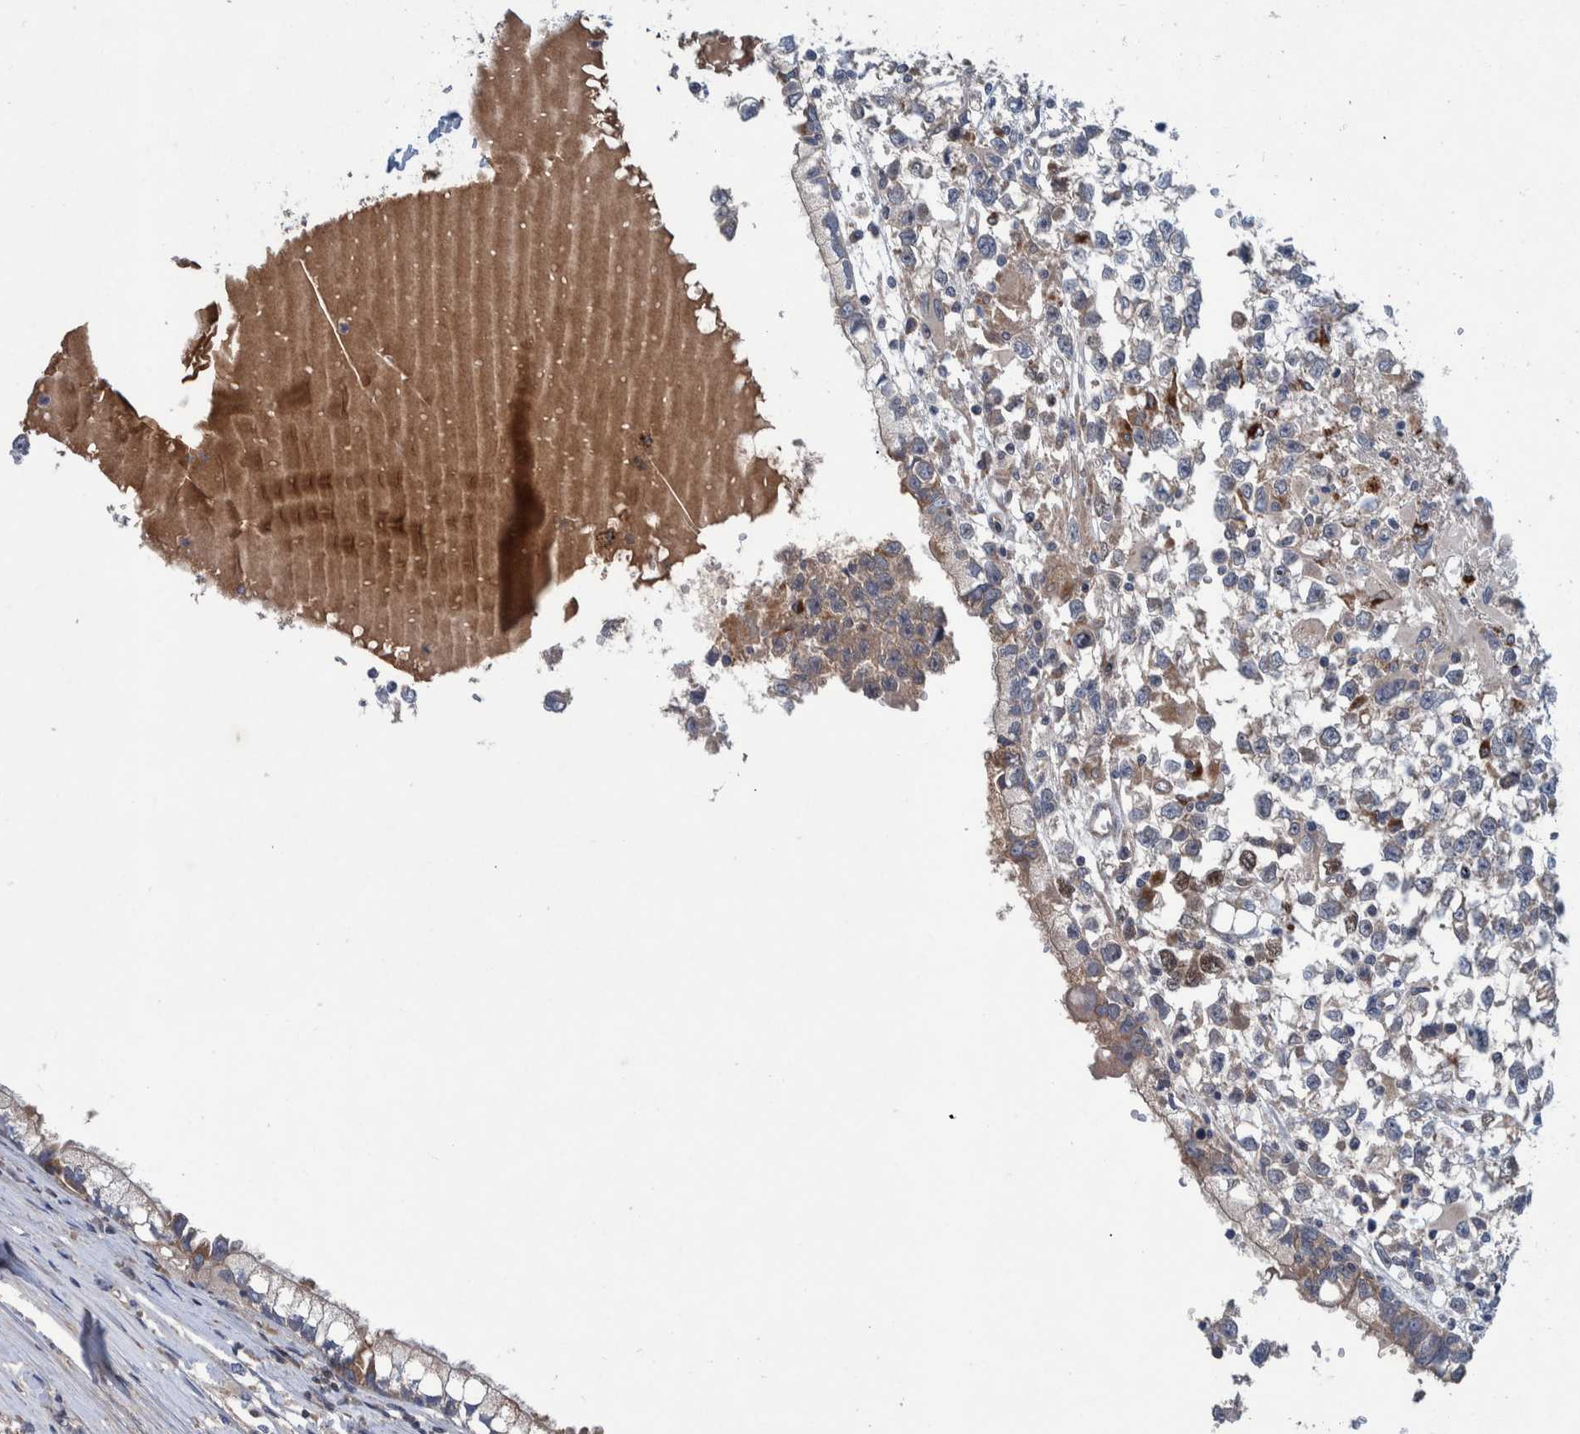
{"staining": {"intensity": "negative", "quantity": "none", "location": "none"}, "tissue": "testis cancer", "cell_type": "Tumor cells", "image_type": "cancer", "snomed": [{"axis": "morphology", "description": "Seminoma, NOS"}, {"axis": "morphology", "description": "Carcinoma, Embryonal, NOS"}, {"axis": "topography", "description": "Testis"}], "caption": "DAB immunohistochemical staining of human seminoma (testis) shows no significant expression in tumor cells.", "gene": "ITIH3", "patient": {"sex": "male", "age": 51}}